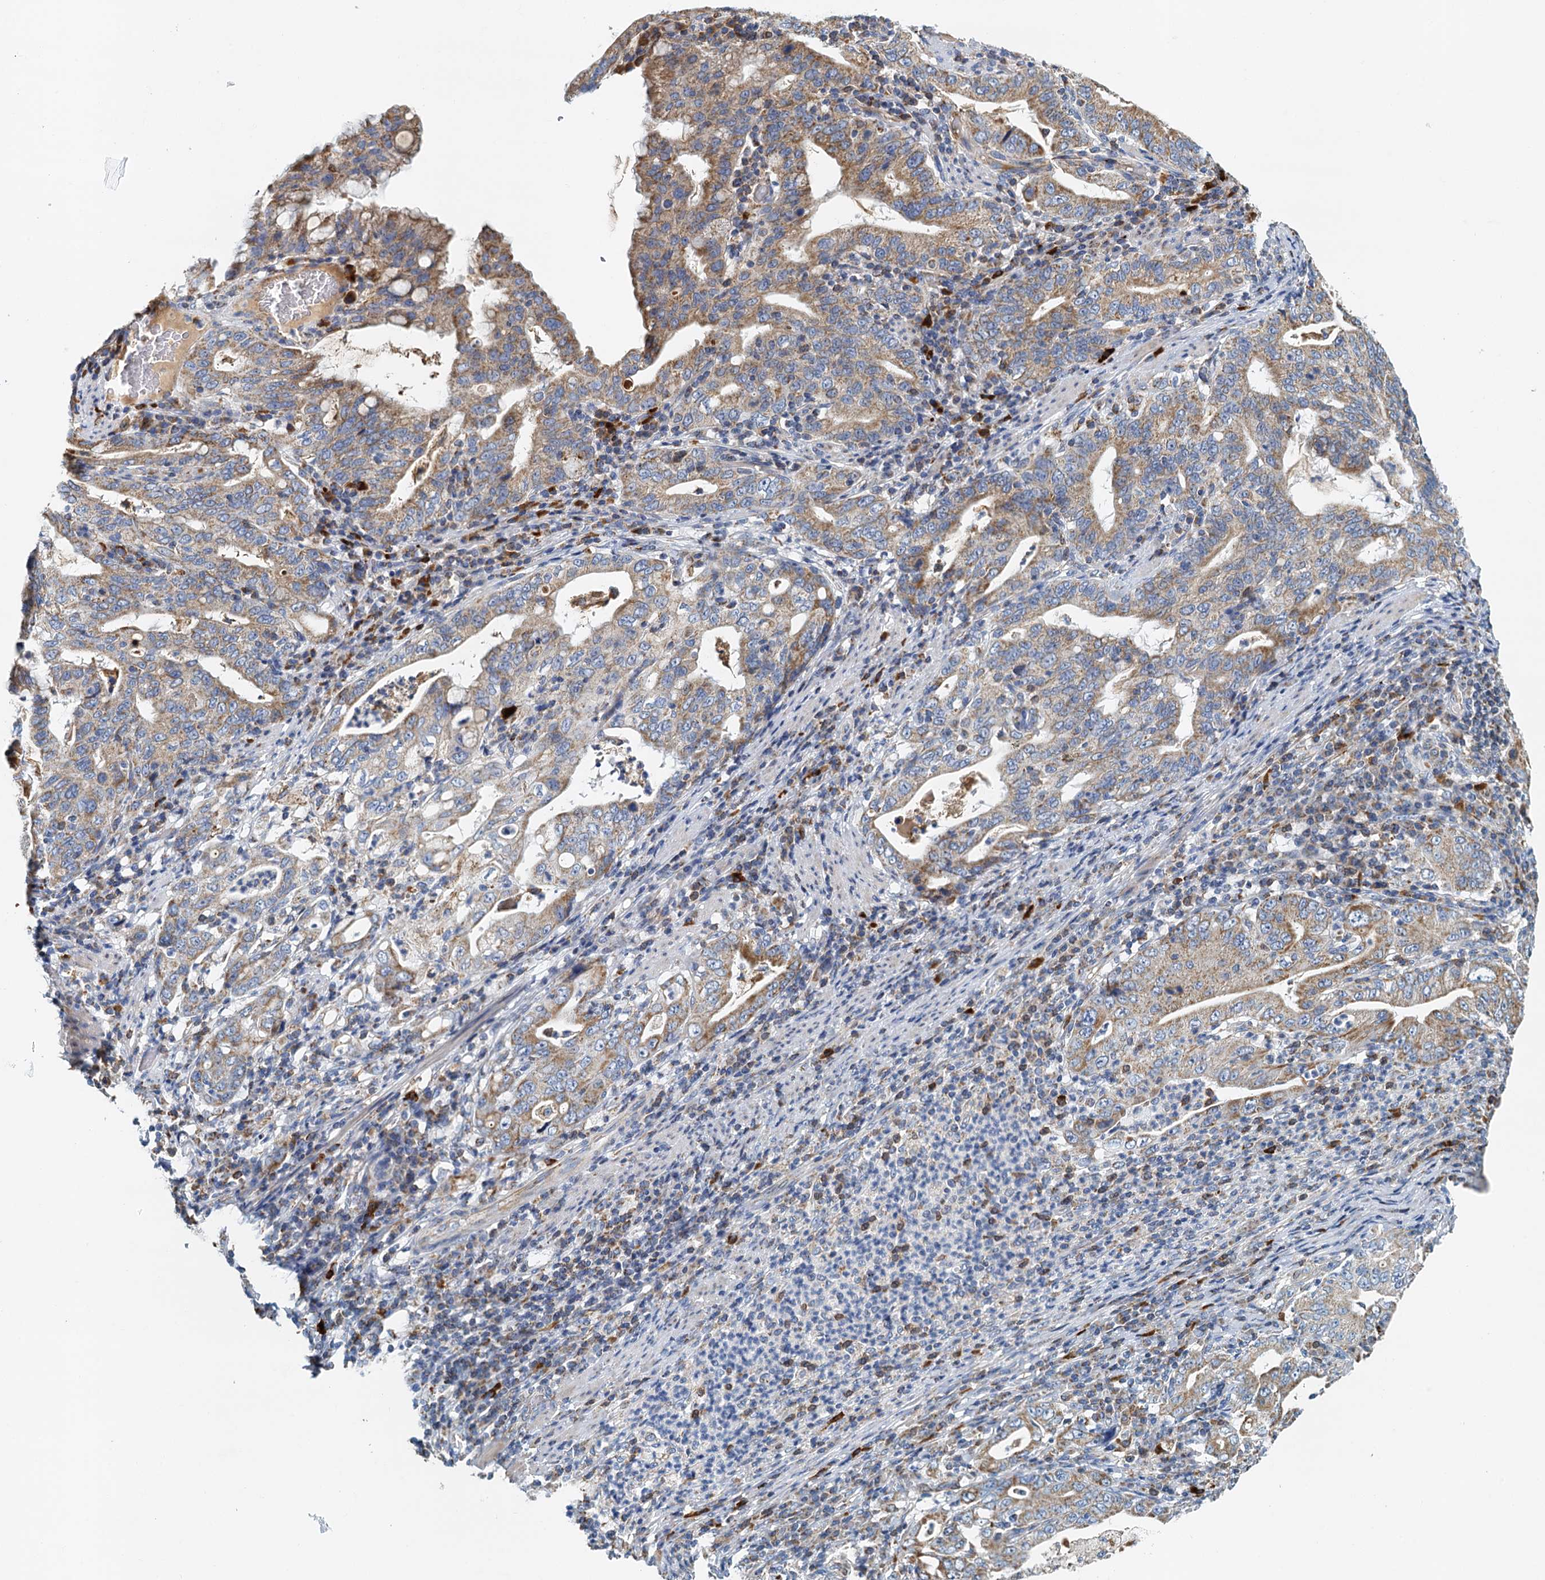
{"staining": {"intensity": "moderate", "quantity": ">75%", "location": "cytoplasmic/membranous"}, "tissue": "stomach cancer", "cell_type": "Tumor cells", "image_type": "cancer", "snomed": [{"axis": "morphology", "description": "Normal tissue, NOS"}, {"axis": "morphology", "description": "Adenocarcinoma, NOS"}, {"axis": "topography", "description": "Esophagus"}, {"axis": "topography", "description": "Stomach, upper"}, {"axis": "topography", "description": "Peripheral nerve tissue"}], "caption": "Human stomach adenocarcinoma stained with a brown dye displays moderate cytoplasmic/membranous positive positivity in about >75% of tumor cells.", "gene": "POC1A", "patient": {"sex": "male", "age": 62}}